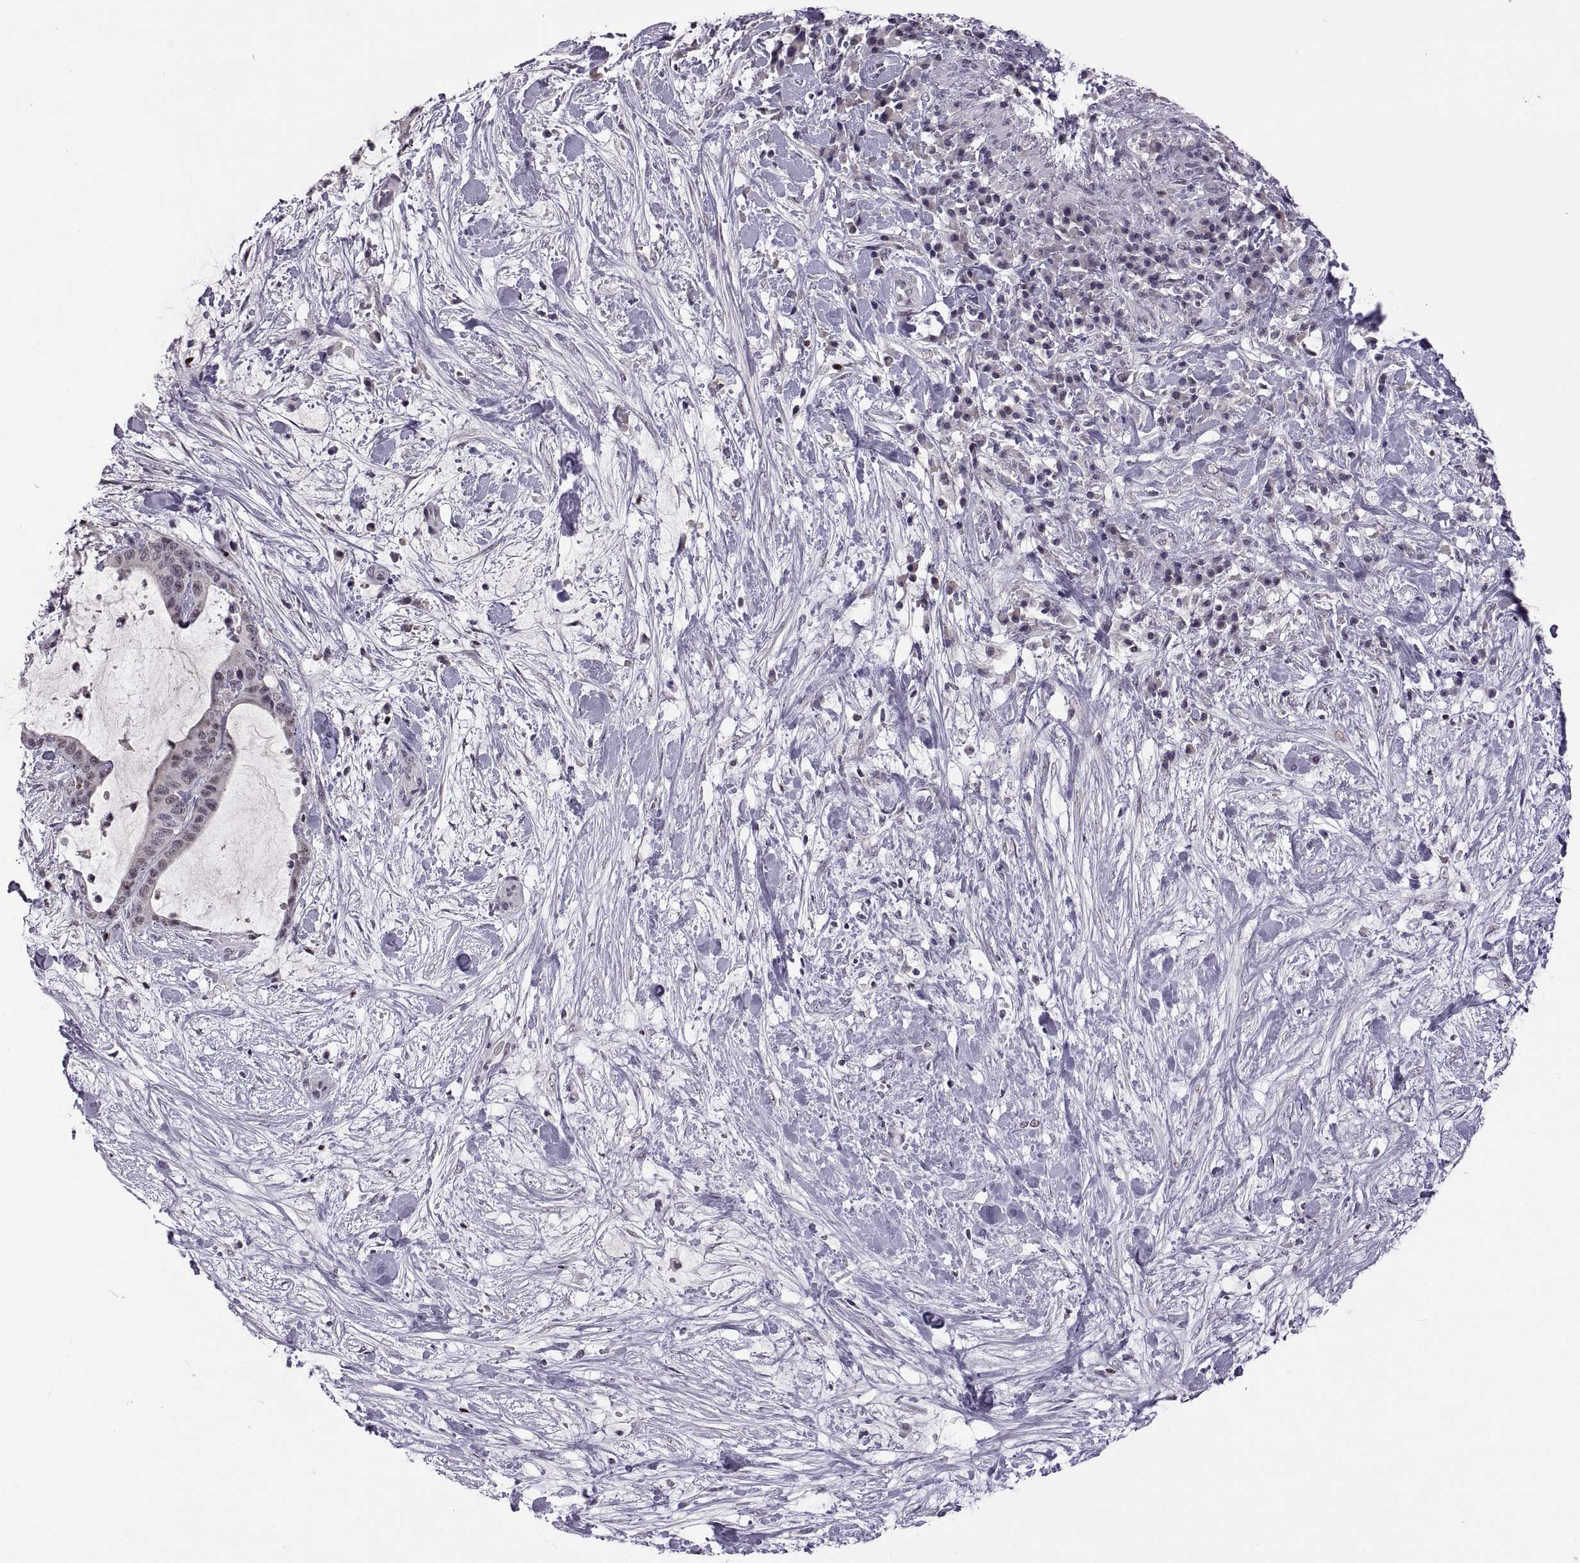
{"staining": {"intensity": "negative", "quantity": "none", "location": "none"}, "tissue": "liver cancer", "cell_type": "Tumor cells", "image_type": "cancer", "snomed": [{"axis": "morphology", "description": "Cholangiocarcinoma"}, {"axis": "topography", "description": "Liver"}], "caption": "Tumor cells are negative for protein expression in human liver cancer.", "gene": "NEK2", "patient": {"sex": "female", "age": 73}}